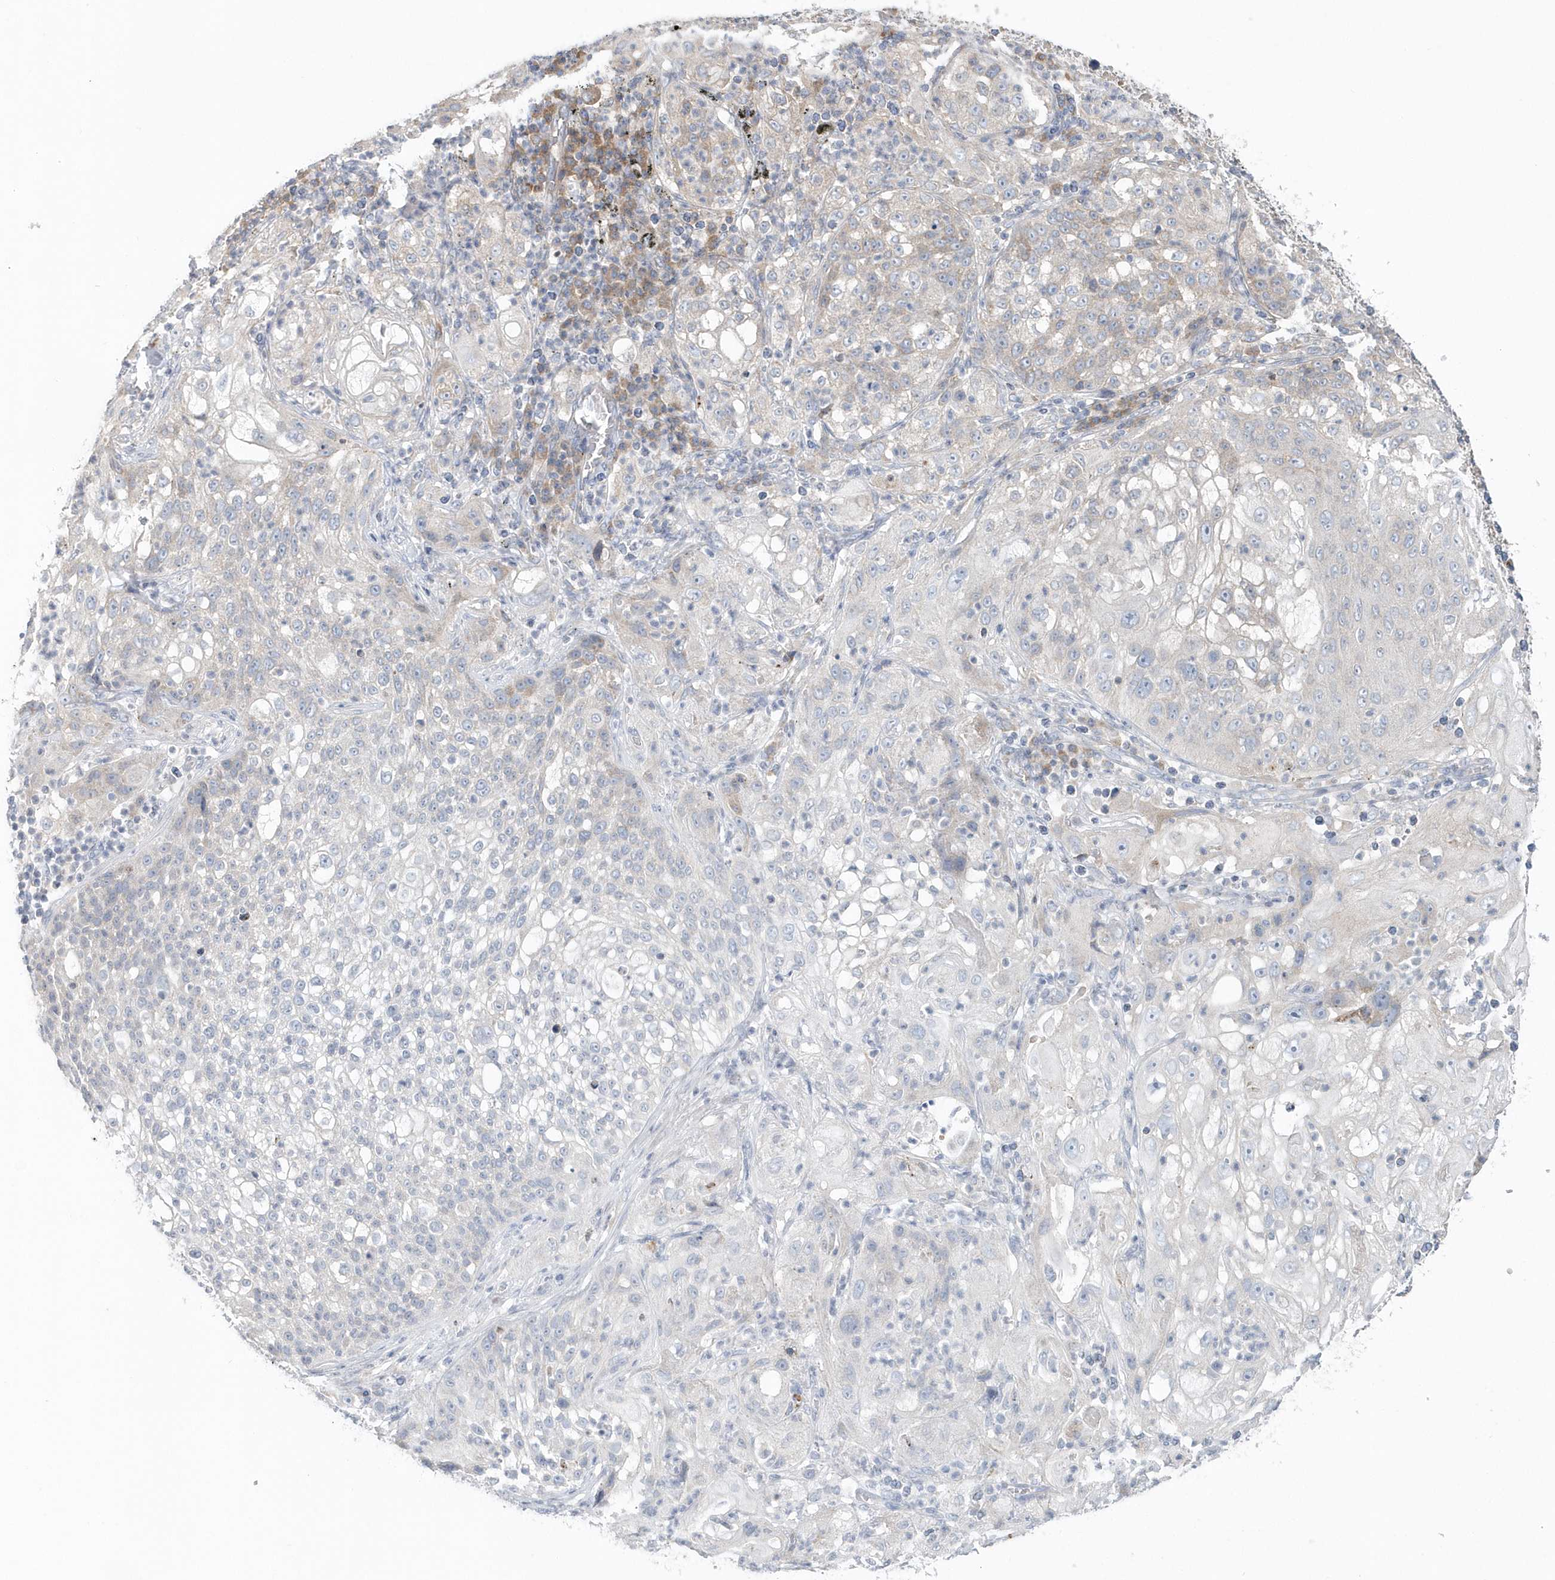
{"staining": {"intensity": "negative", "quantity": "none", "location": "none"}, "tissue": "lung cancer", "cell_type": "Tumor cells", "image_type": "cancer", "snomed": [{"axis": "morphology", "description": "Inflammation, NOS"}, {"axis": "morphology", "description": "Squamous cell carcinoma, NOS"}, {"axis": "topography", "description": "Lymph node"}, {"axis": "topography", "description": "Soft tissue"}, {"axis": "topography", "description": "Lung"}], "caption": "Image shows no significant protein staining in tumor cells of lung squamous cell carcinoma.", "gene": "EIF3C", "patient": {"sex": "male", "age": 66}}